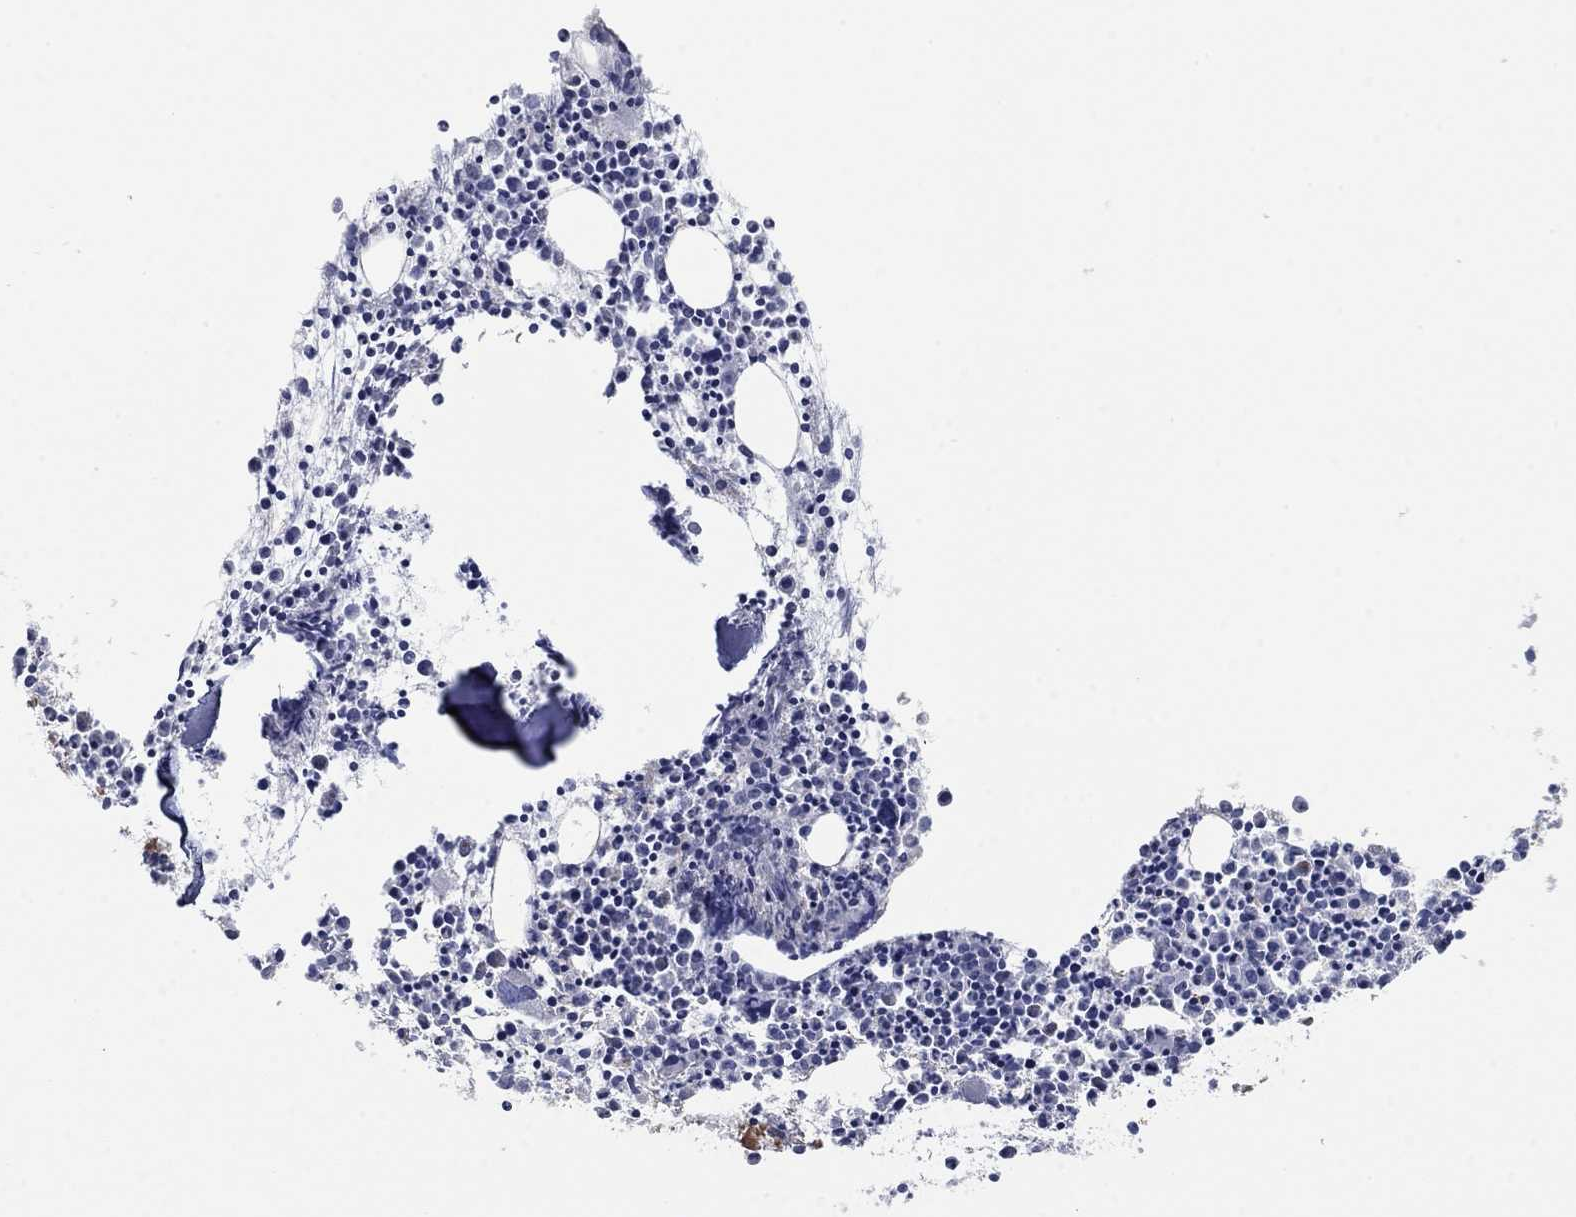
{"staining": {"intensity": "negative", "quantity": "none", "location": "none"}, "tissue": "bone marrow", "cell_type": "Hematopoietic cells", "image_type": "normal", "snomed": [{"axis": "morphology", "description": "Normal tissue, NOS"}, {"axis": "morphology", "description": "Inflammation, NOS"}, {"axis": "topography", "description": "Bone marrow"}], "caption": "IHC photomicrograph of normal bone marrow: human bone marrow stained with DAB reveals no significant protein expression in hematopoietic cells. (Brightfield microscopy of DAB (3,3'-diaminobenzidine) immunohistochemistry at high magnification).", "gene": "APOC3", "patient": {"sex": "male", "age": 3}}